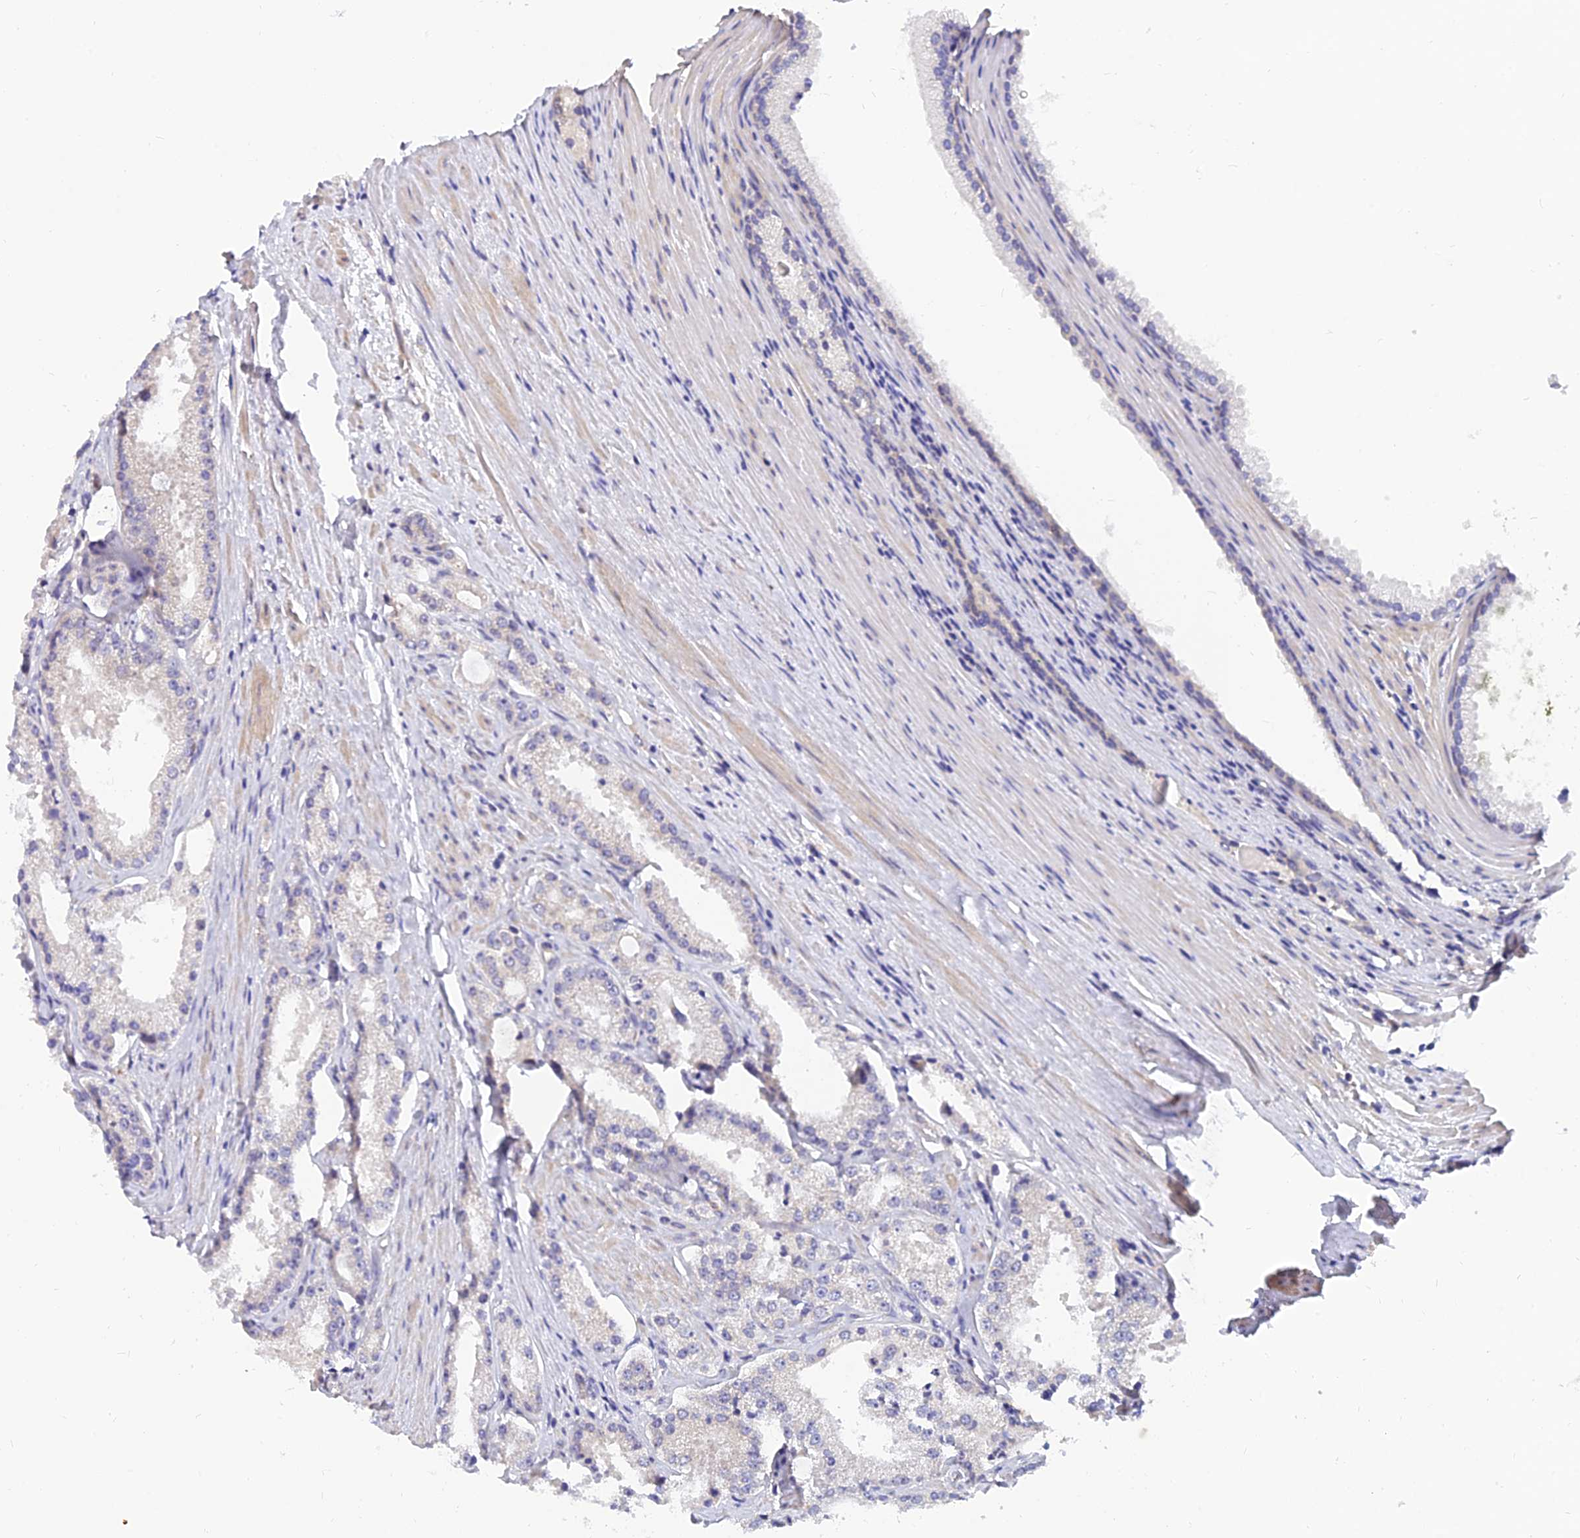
{"staining": {"intensity": "negative", "quantity": "none", "location": "none"}, "tissue": "prostate cancer", "cell_type": "Tumor cells", "image_type": "cancer", "snomed": [{"axis": "morphology", "description": "Adenocarcinoma, Low grade"}, {"axis": "topography", "description": "Prostate"}], "caption": "High power microscopy histopathology image of an immunohistochemistry (IHC) histopathology image of low-grade adenocarcinoma (prostate), revealing no significant expression in tumor cells. (Stains: DAB (3,3'-diaminobenzidine) IHC with hematoxylin counter stain, Microscopy: brightfield microscopy at high magnification).", "gene": "ANKS4B", "patient": {"sex": "male", "age": 69}}